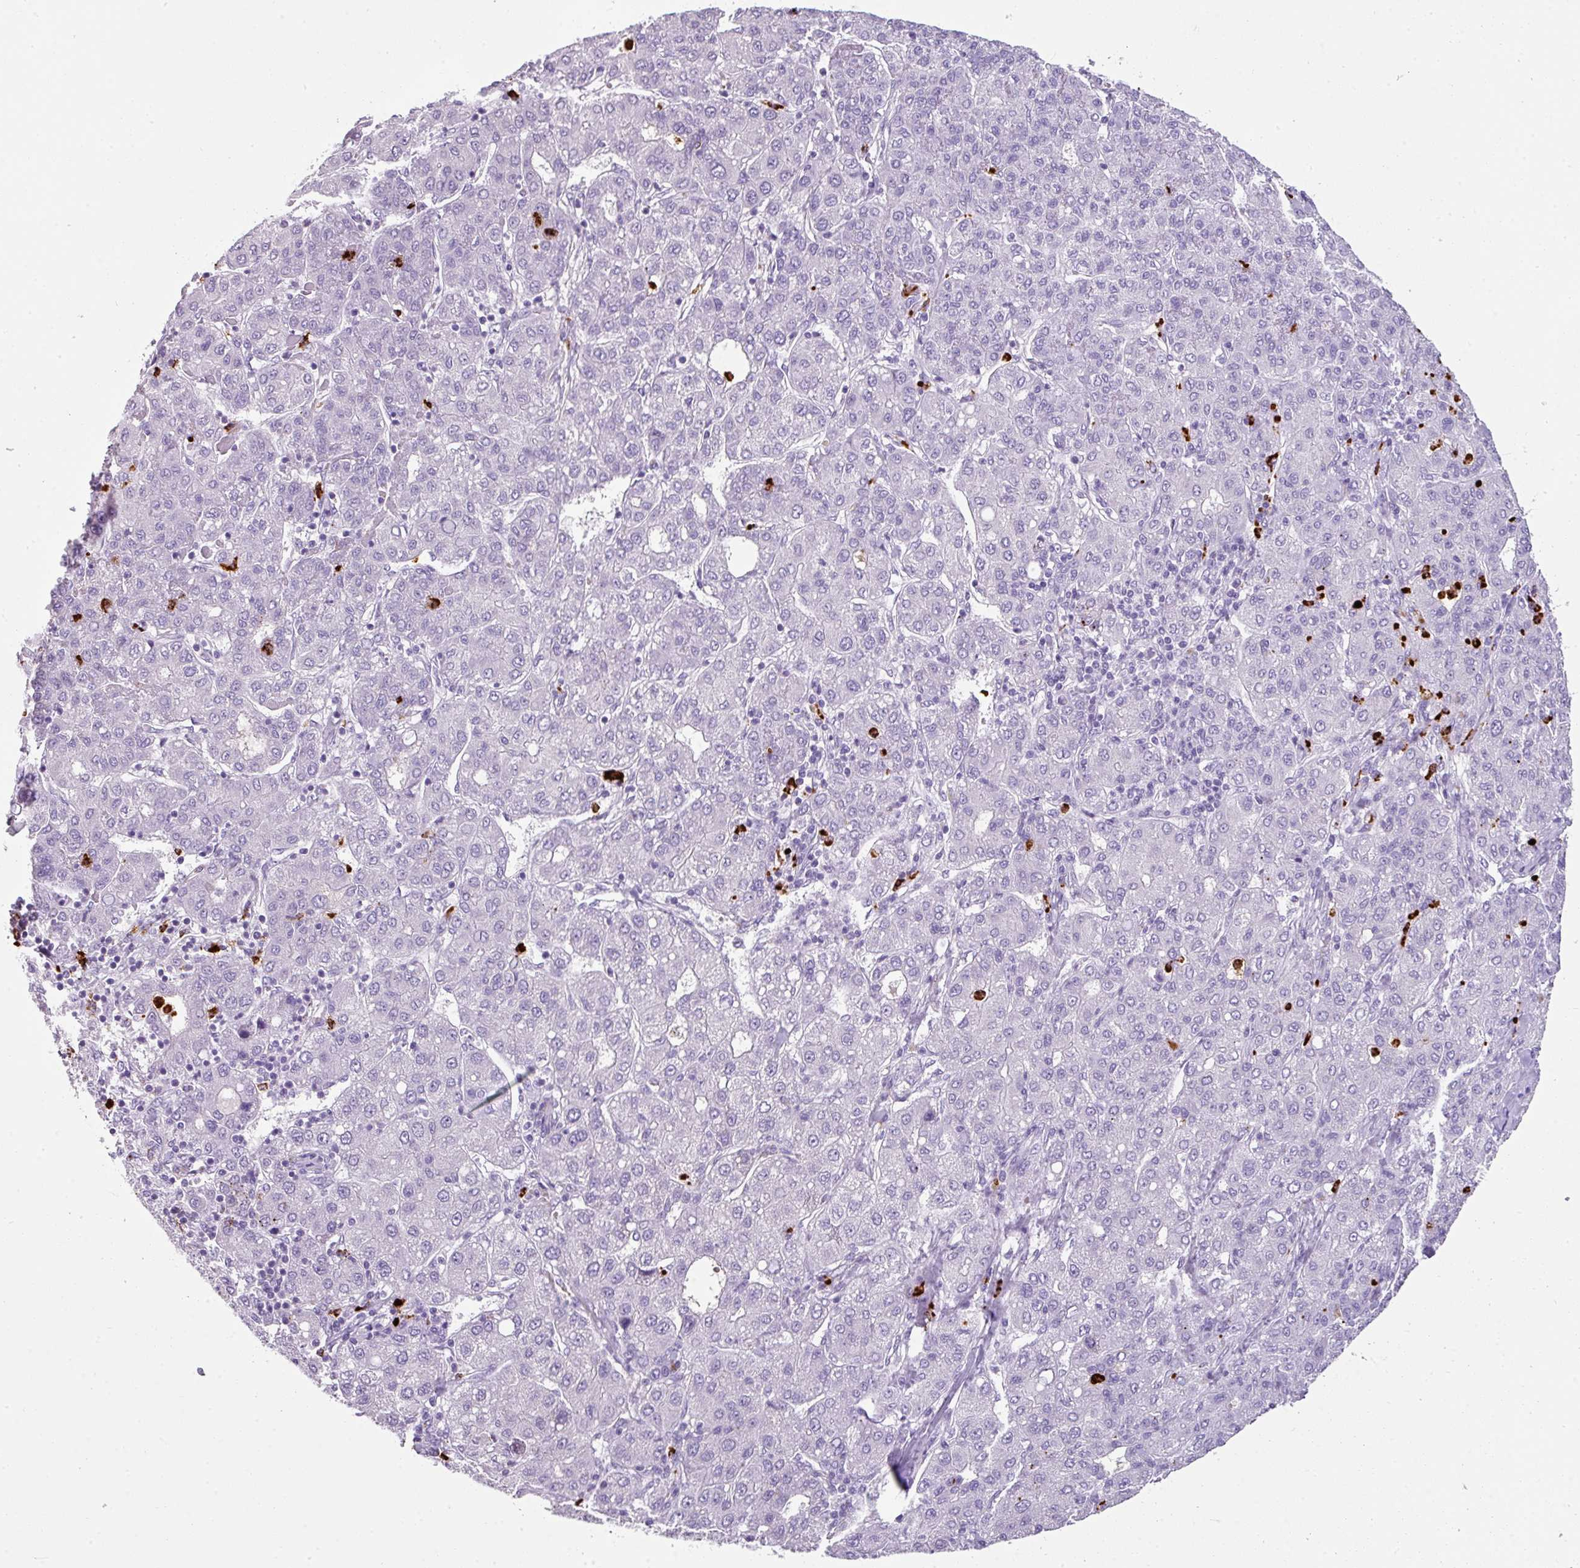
{"staining": {"intensity": "negative", "quantity": "none", "location": "none"}, "tissue": "liver cancer", "cell_type": "Tumor cells", "image_type": "cancer", "snomed": [{"axis": "morphology", "description": "Carcinoma, Hepatocellular, NOS"}, {"axis": "topography", "description": "Liver"}], "caption": "Liver hepatocellular carcinoma stained for a protein using immunohistochemistry displays no positivity tumor cells.", "gene": "CTSG", "patient": {"sex": "male", "age": 65}}